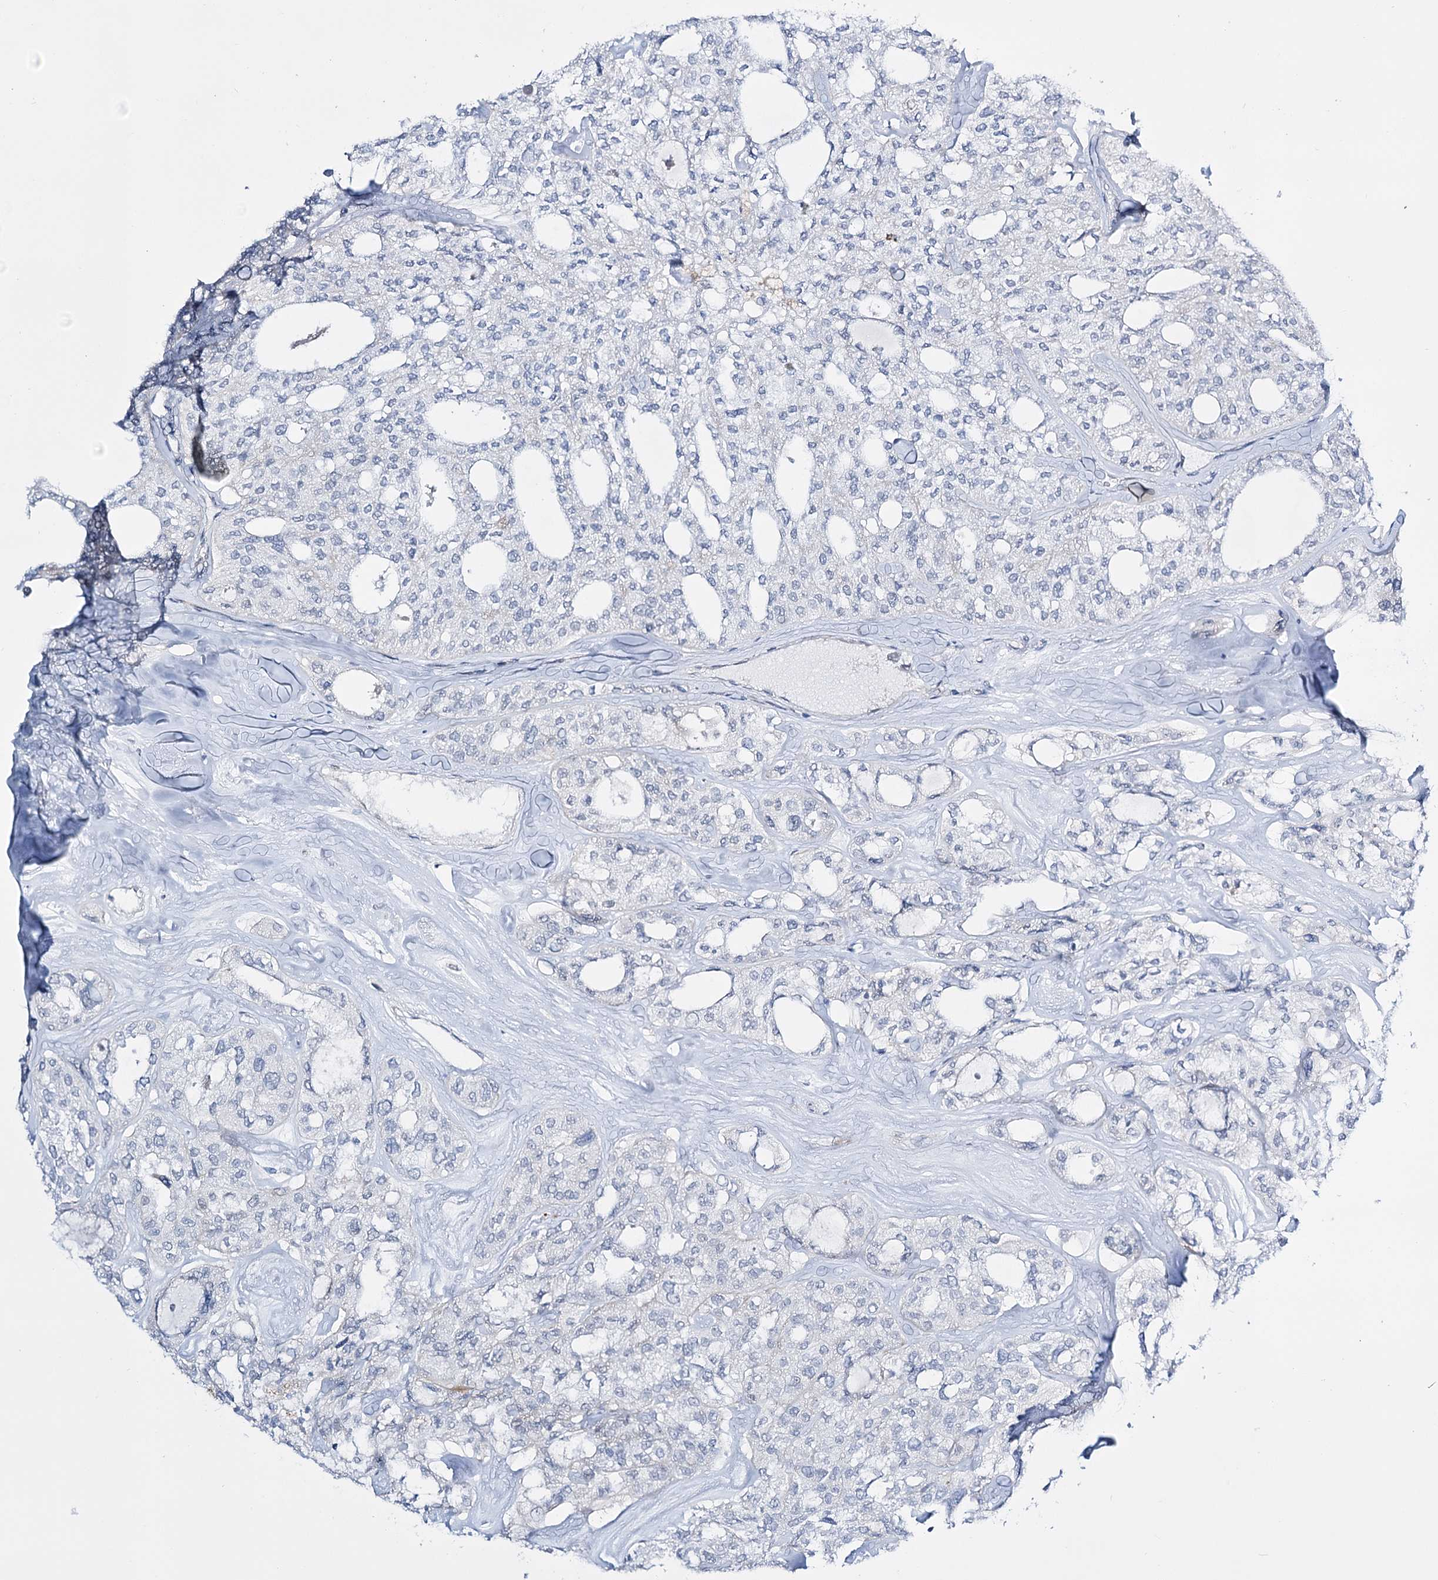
{"staining": {"intensity": "negative", "quantity": "none", "location": "none"}, "tissue": "thyroid cancer", "cell_type": "Tumor cells", "image_type": "cancer", "snomed": [{"axis": "morphology", "description": "Follicular adenoma carcinoma, NOS"}, {"axis": "topography", "description": "Thyroid gland"}], "caption": "This is an immunohistochemistry photomicrograph of thyroid cancer (follicular adenoma carcinoma). There is no staining in tumor cells.", "gene": "RBM15B", "patient": {"sex": "male", "age": 75}}